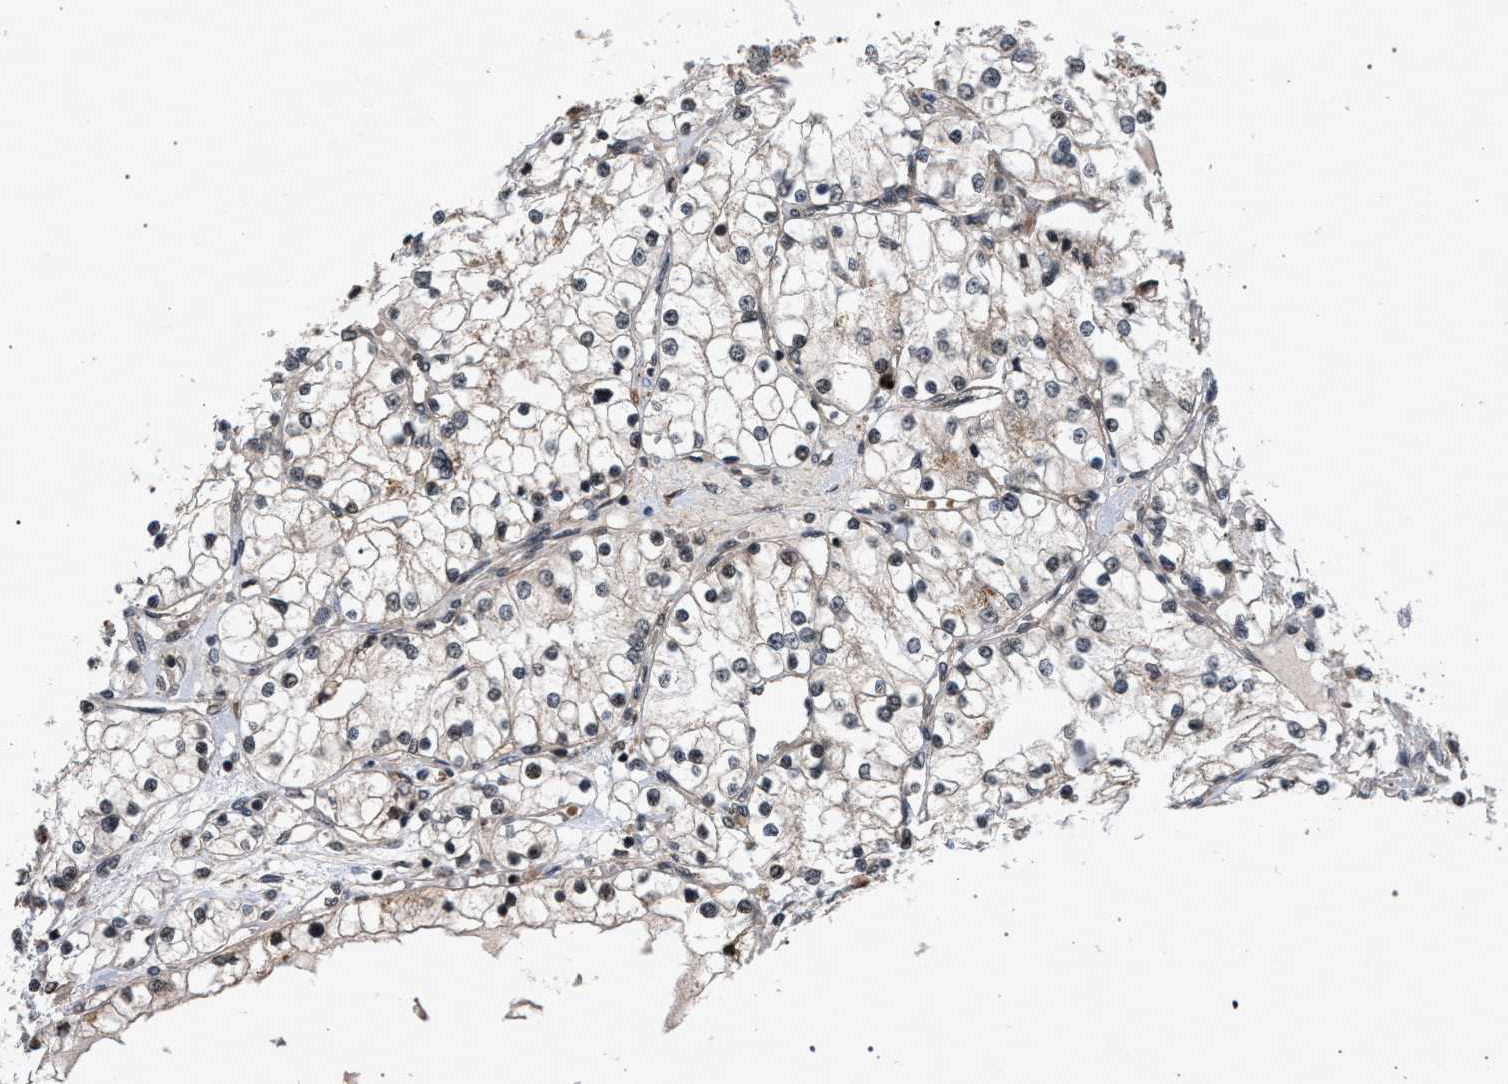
{"staining": {"intensity": "weak", "quantity": "<25%", "location": "cytoplasmic/membranous"}, "tissue": "renal cancer", "cell_type": "Tumor cells", "image_type": "cancer", "snomed": [{"axis": "morphology", "description": "Adenocarcinoma, NOS"}, {"axis": "topography", "description": "Kidney"}], "caption": "Photomicrograph shows no protein staining in tumor cells of renal cancer tissue. (IHC, brightfield microscopy, high magnification).", "gene": "IRAK4", "patient": {"sex": "male", "age": 68}}